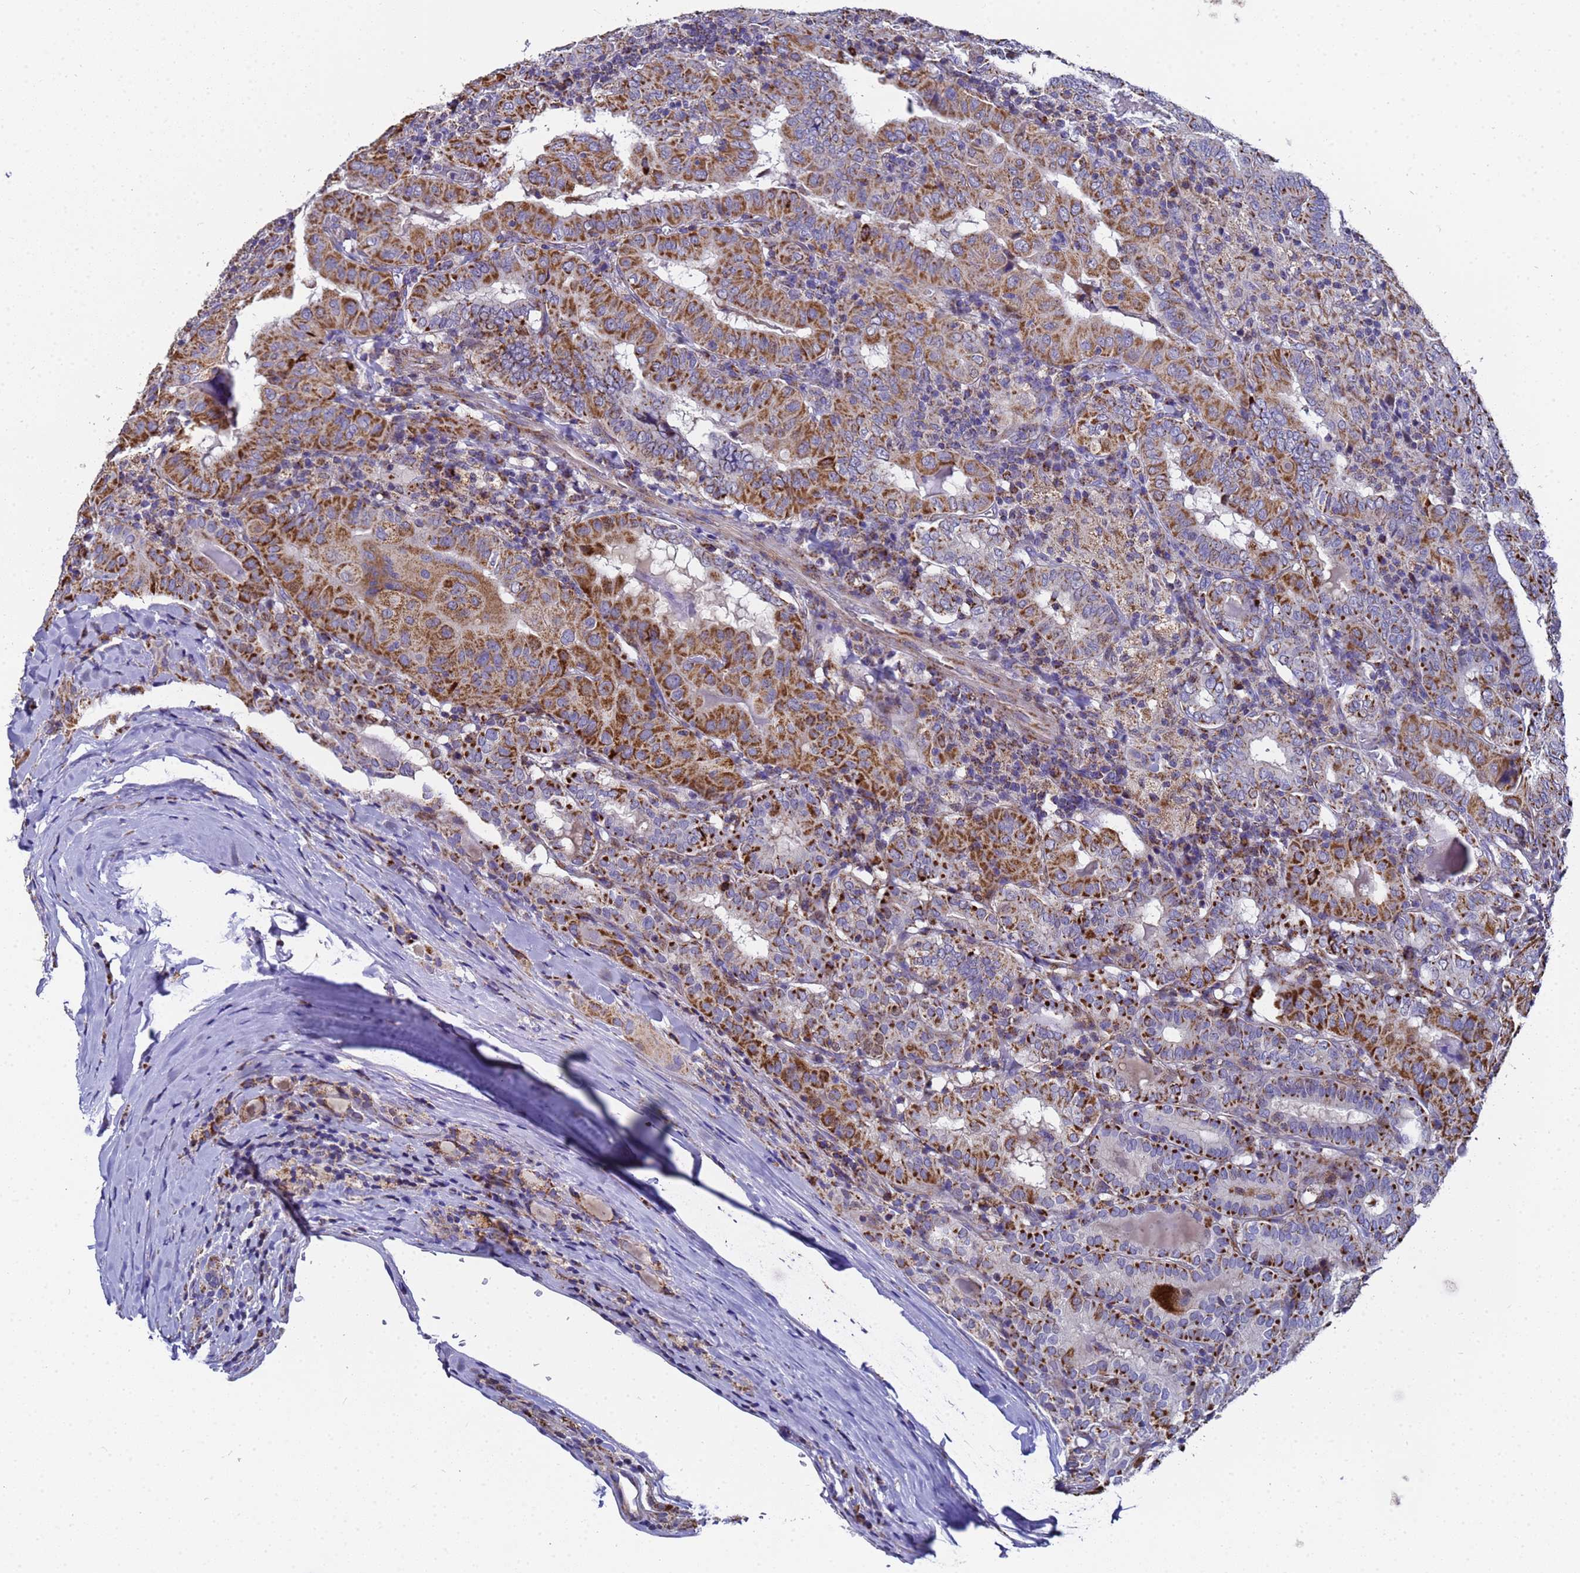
{"staining": {"intensity": "strong", "quantity": ">75%", "location": "cytoplasmic/membranous"}, "tissue": "thyroid cancer", "cell_type": "Tumor cells", "image_type": "cancer", "snomed": [{"axis": "morphology", "description": "Papillary adenocarcinoma, NOS"}, {"axis": "topography", "description": "Thyroid gland"}], "caption": "IHC histopathology image of human thyroid cancer (papillary adenocarcinoma) stained for a protein (brown), which shows high levels of strong cytoplasmic/membranous expression in about >75% of tumor cells.", "gene": "MRPS12", "patient": {"sex": "female", "age": 72}}